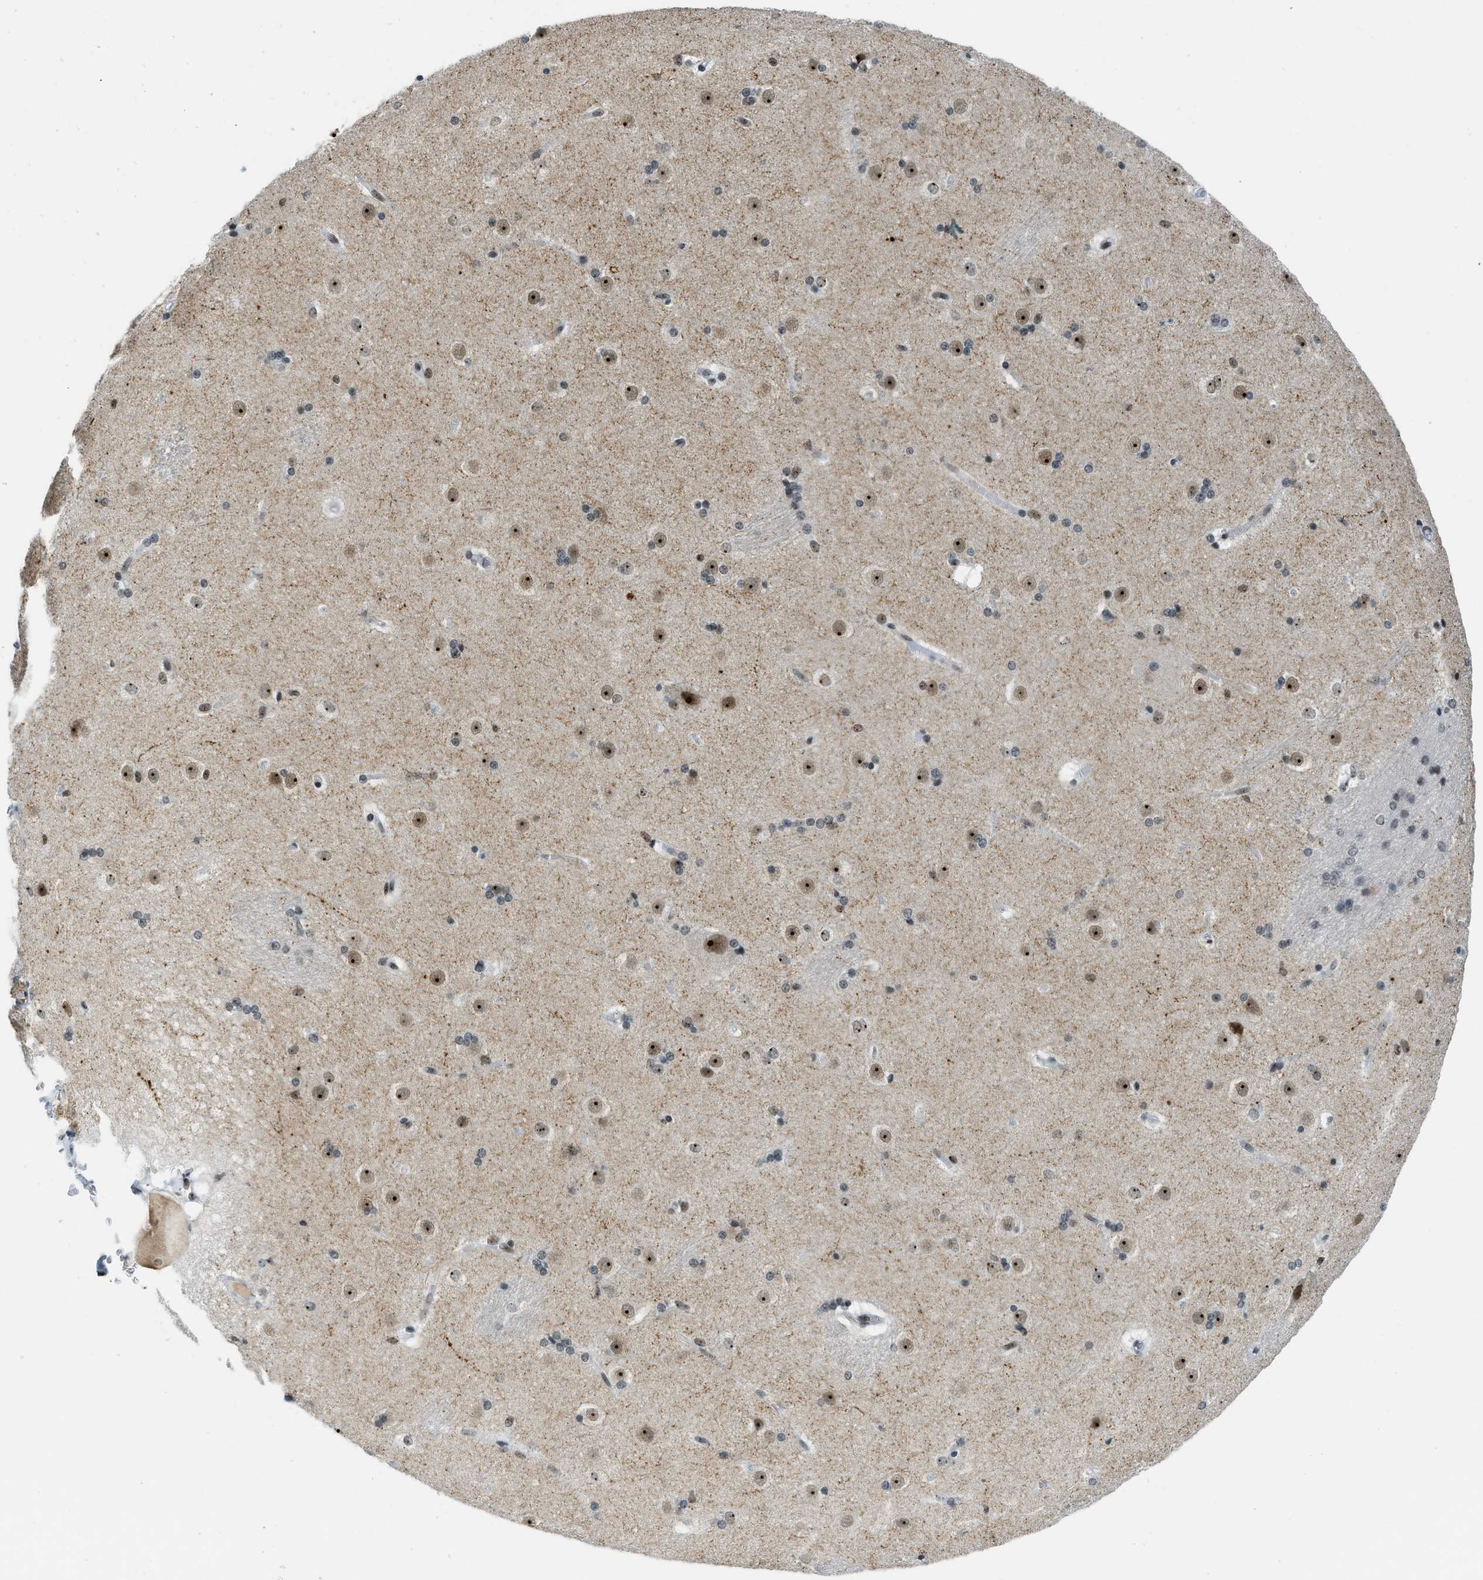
{"staining": {"intensity": "moderate", "quantity": "25%-75%", "location": "nuclear"}, "tissue": "caudate", "cell_type": "Glial cells", "image_type": "normal", "snomed": [{"axis": "morphology", "description": "Normal tissue, NOS"}, {"axis": "topography", "description": "Lateral ventricle wall"}], "caption": "Moderate nuclear staining for a protein is present in approximately 25%-75% of glial cells of unremarkable caudate using IHC.", "gene": "URB1", "patient": {"sex": "female", "age": 19}}